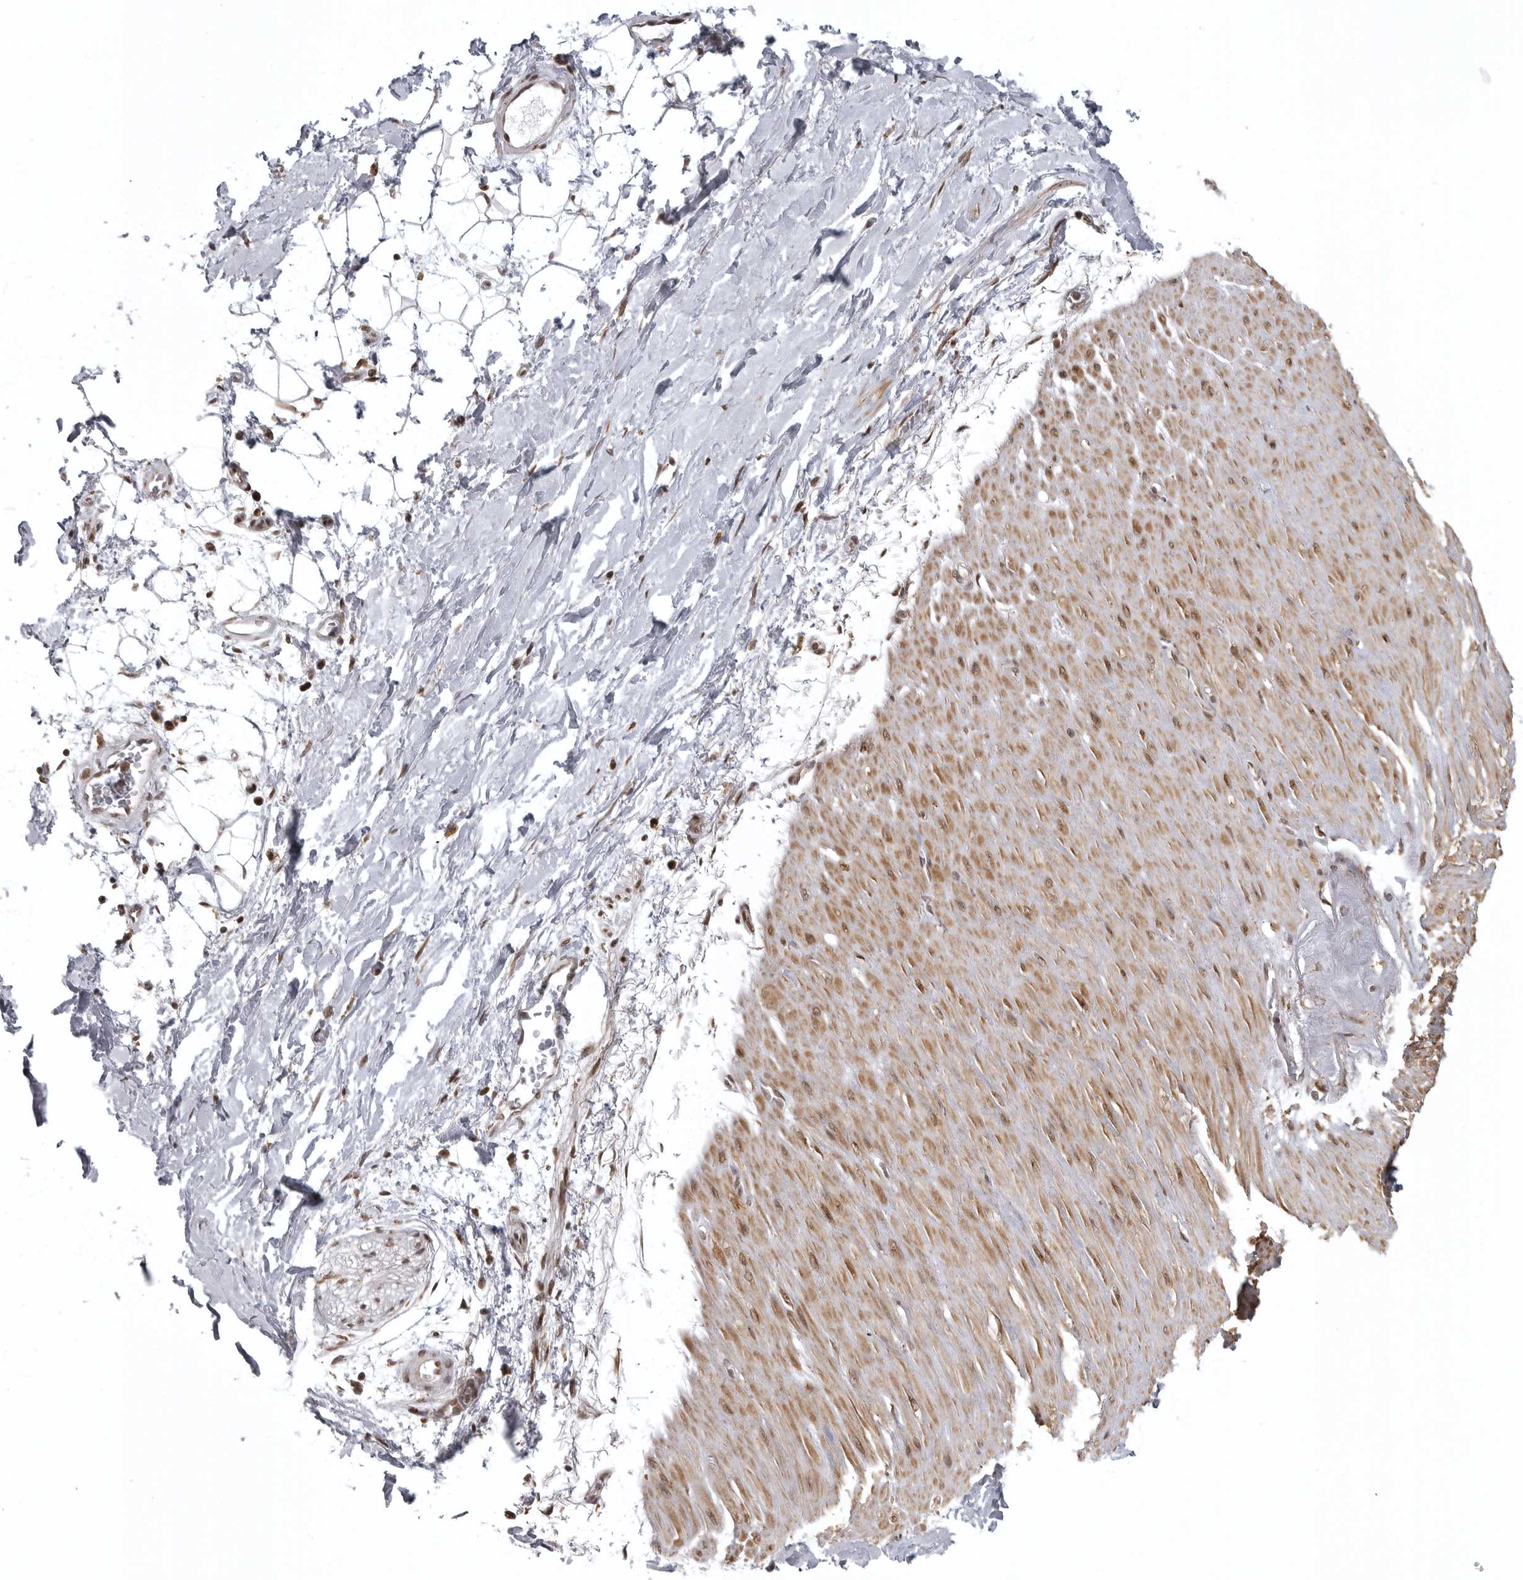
{"staining": {"intensity": "weak", "quantity": "25%-75%", "location": "nuclear"}, "tissue": "adipose tissue", "cell_type": "Adipocytes", "image_type": "normal", "snomed": [{"axis": "morphology", "description": "Normal tissue, NOS"}, {"axis": "topography", "description": "Soft tissue"}], "caption": "Adipocytes reveal low levels of weak nuclear staining in about 25%-75% of cells in benign human adipose tissue.", "gene": "ISG20L2", "patient": {"sex": "male", "age": 72}}